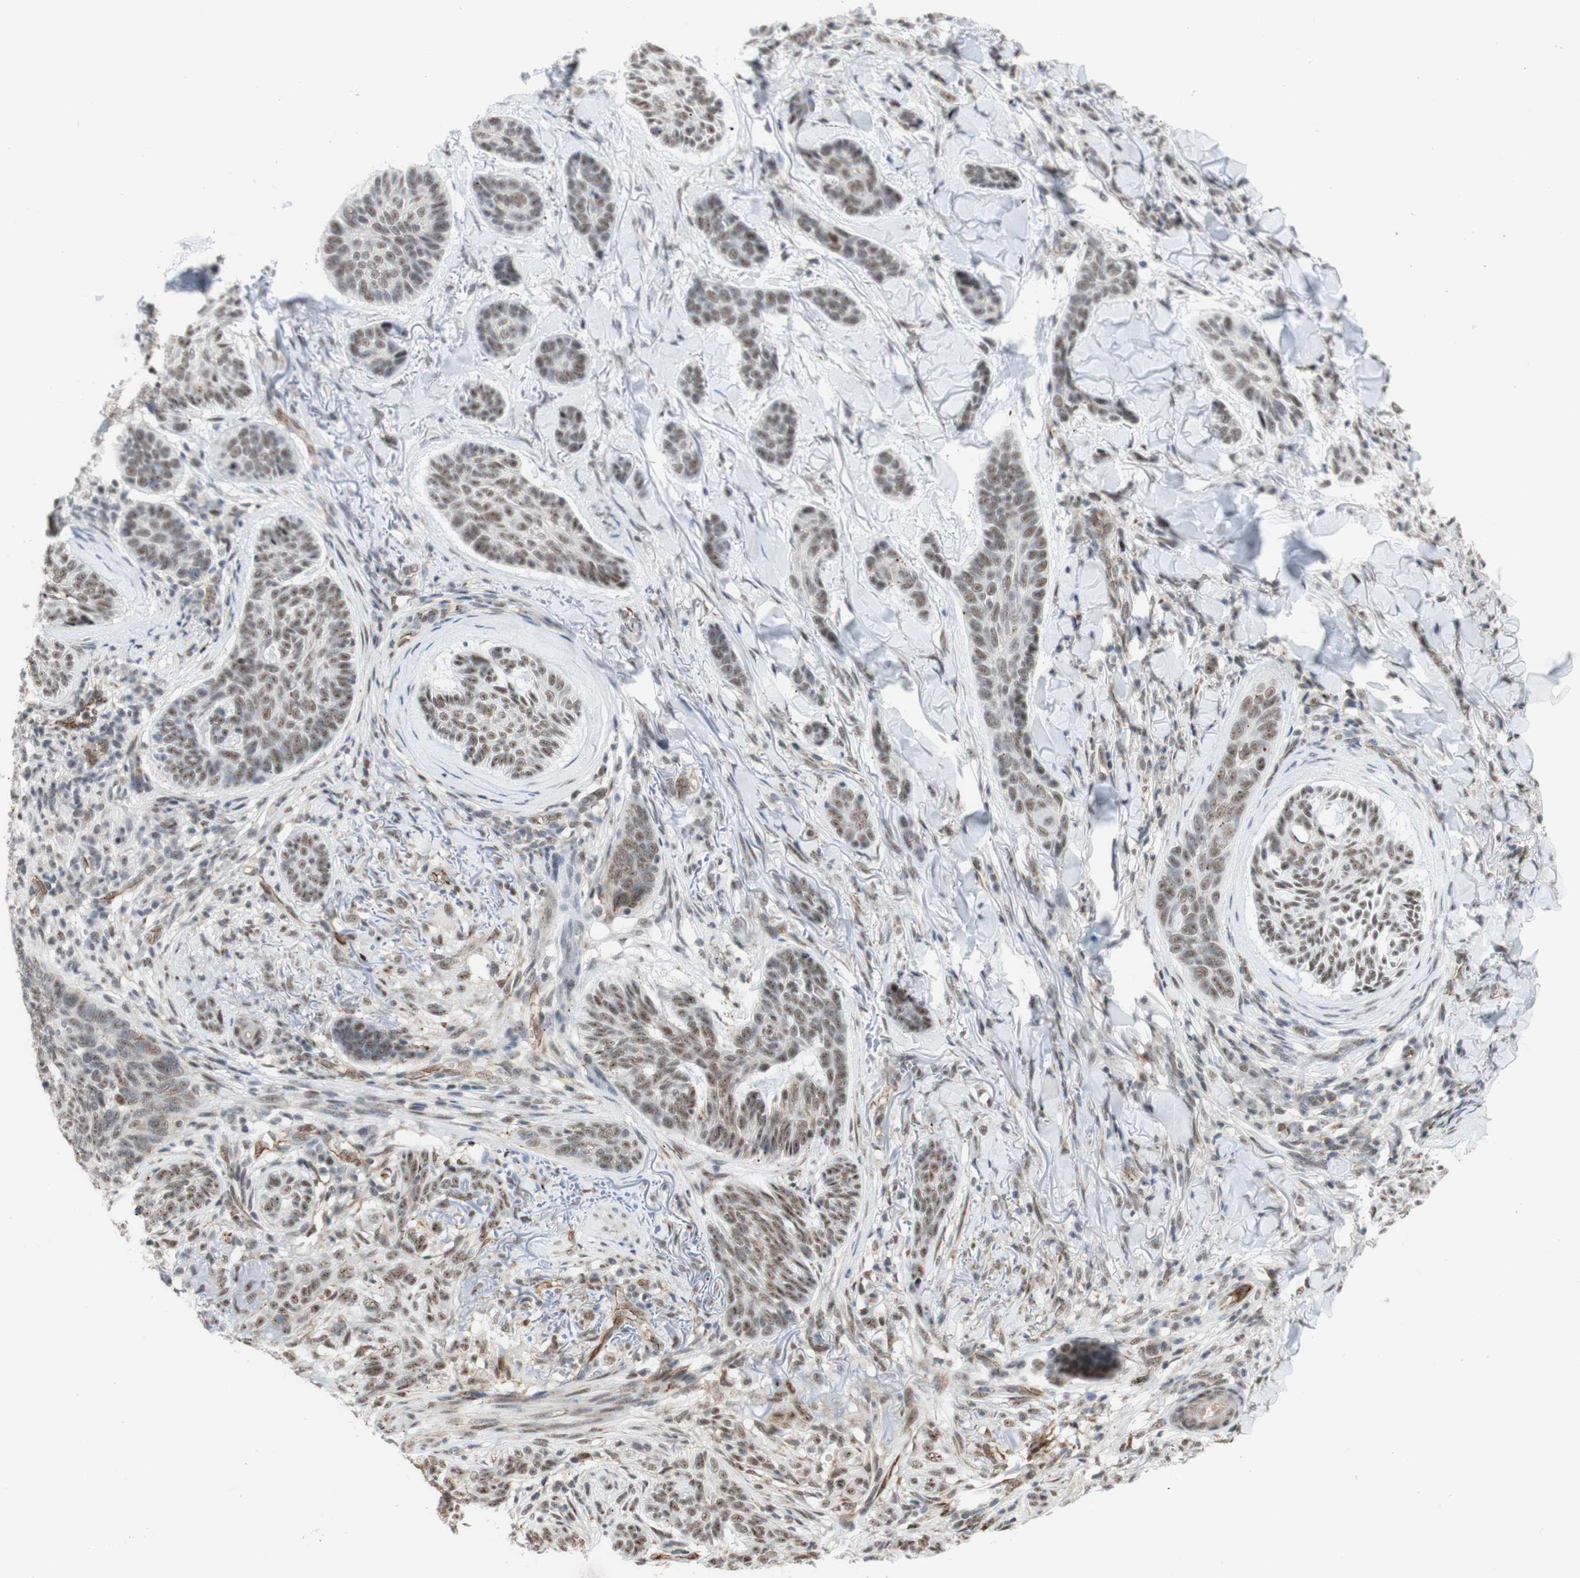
{"staining": {"intensity": "weak", "quantity": ">75%", "location": "nuclear"}, "tissue": "skin cancer", "cell_type": "Tumor cells", "image_type": "cancer", "snomed": [{"axis": "morphology", "description": "Basal cell carcinoma"}, {"axis": "topography", "description": "Skin"}], "caption": "Skin cancer stained for a protein (brown) displays weak nuclear positive positivity in about >75% of tumor cells.", "gene": "SAP18", "patient": {"sex": "male", "age": 43}}